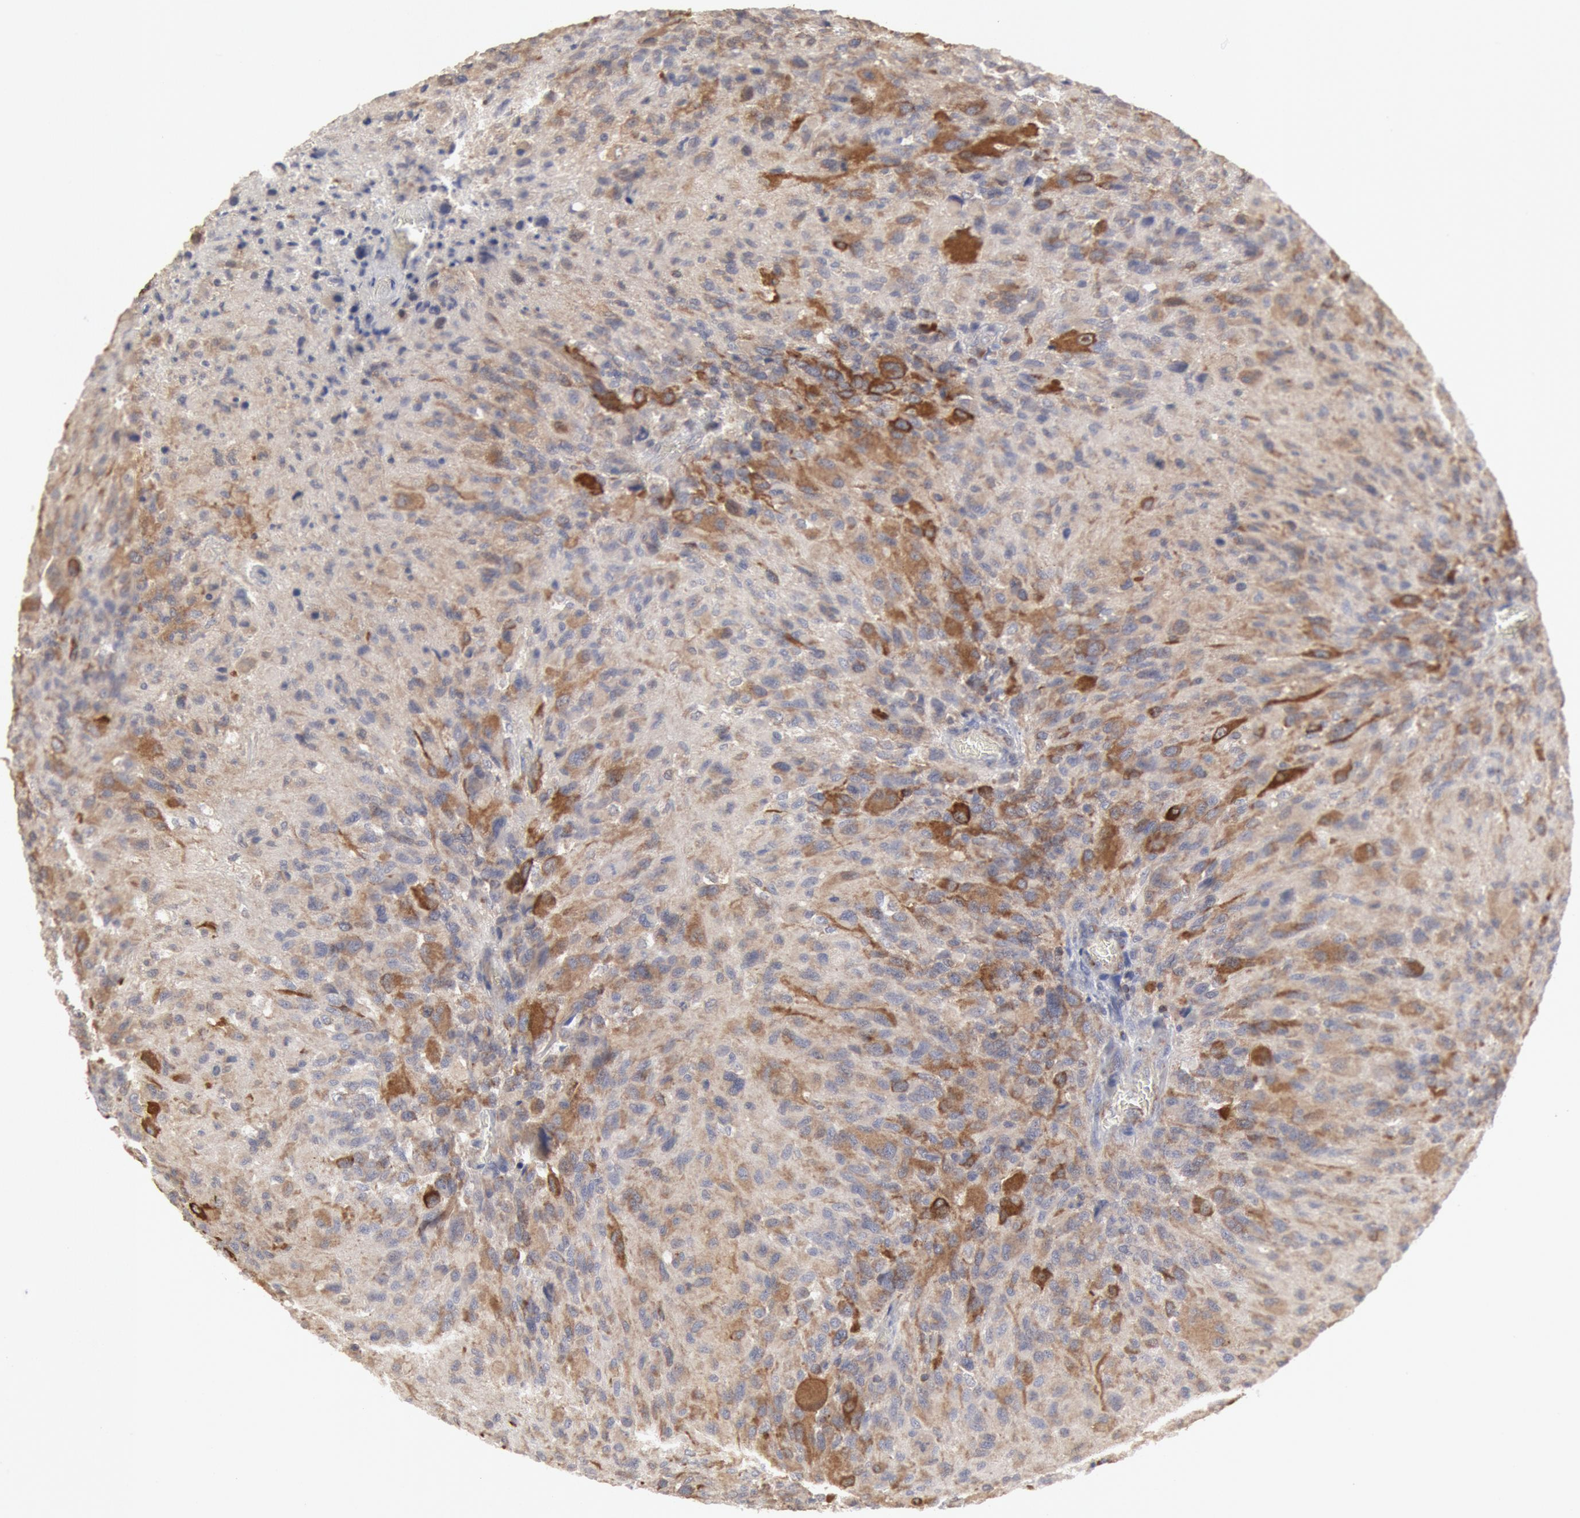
{"staining": {"intensity": "moderate", "quantity": "25%-75%", "location": "cytoplasmic/membranous"}, "tissue": "glioma", "cell_type": "Tumor cells", "image_type": "cancer", "snomed": [{"axis": "morphology", "description": "Glioma, malignant, High grade"}, {"axis": "topography", "description": "Brain"}], "caption": "DAB immunohistochemical staining of human high-grade glioma (malignant) displays moderate cytoplasmic/membranous protein staining in about 25%-75% of tumor cells.", "gene": "OSBPL8", "patient": {"sex": "male", "age": 69}}